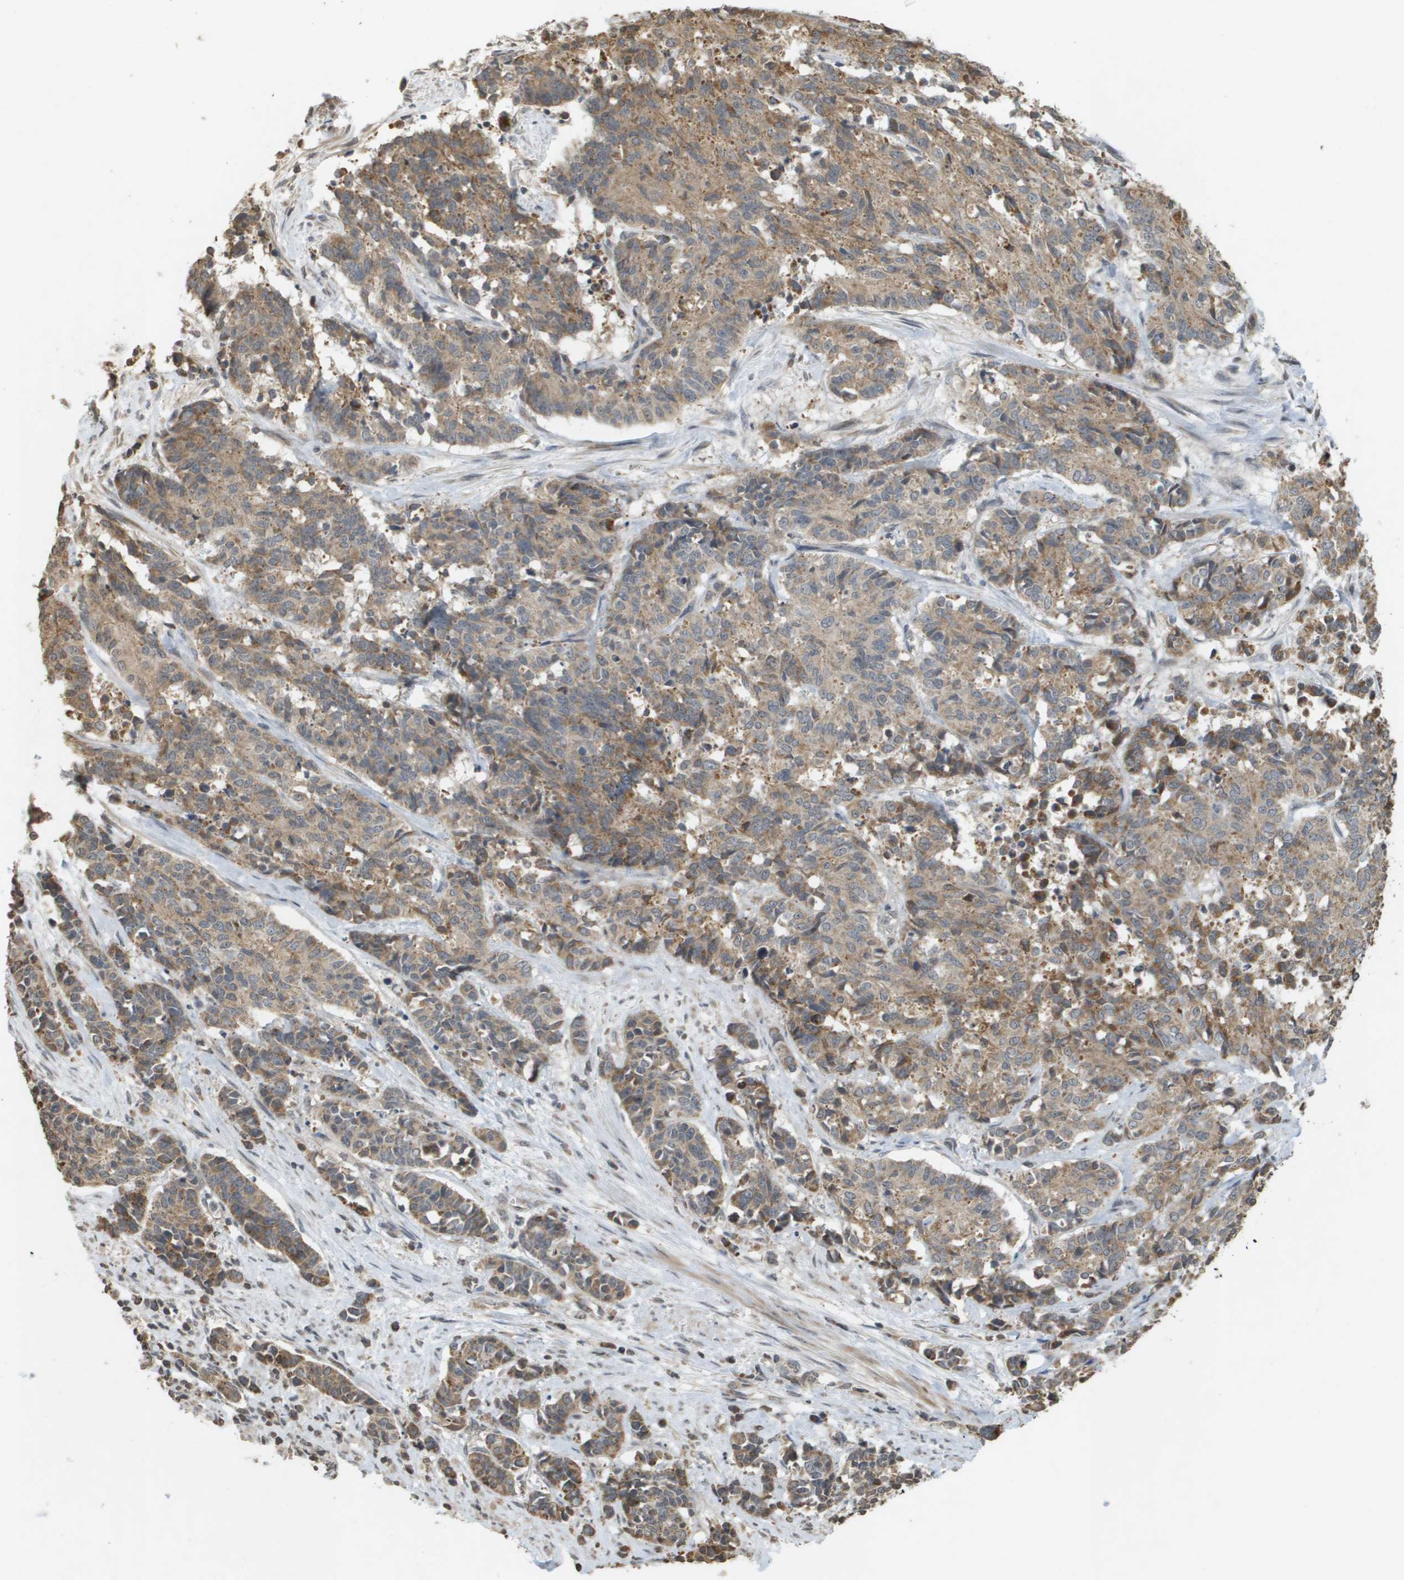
{"staining": {"intensity": "moderate", "quantity": ">75%", "location": "cytoplasmic/membranous"}, "tissue": "cervical cancer", "cell_type": "Tumor cells", "image_type": "cancer", "snomed": [{"axis": "morphology", "description": "Squamous cell carcinoma, NOS"}, {"axis": "topography", "description": "Cervix"}], "caption": "Cervical cancer stained with DAB (3,3'-diaminobenzidine) immunohistochemistry displays medium levels of moderate cytoplasmic/membranous staining in about >75% of tumor cells.", "gene": "RAB21", "patient": {"sex": "female", "age": 35}}